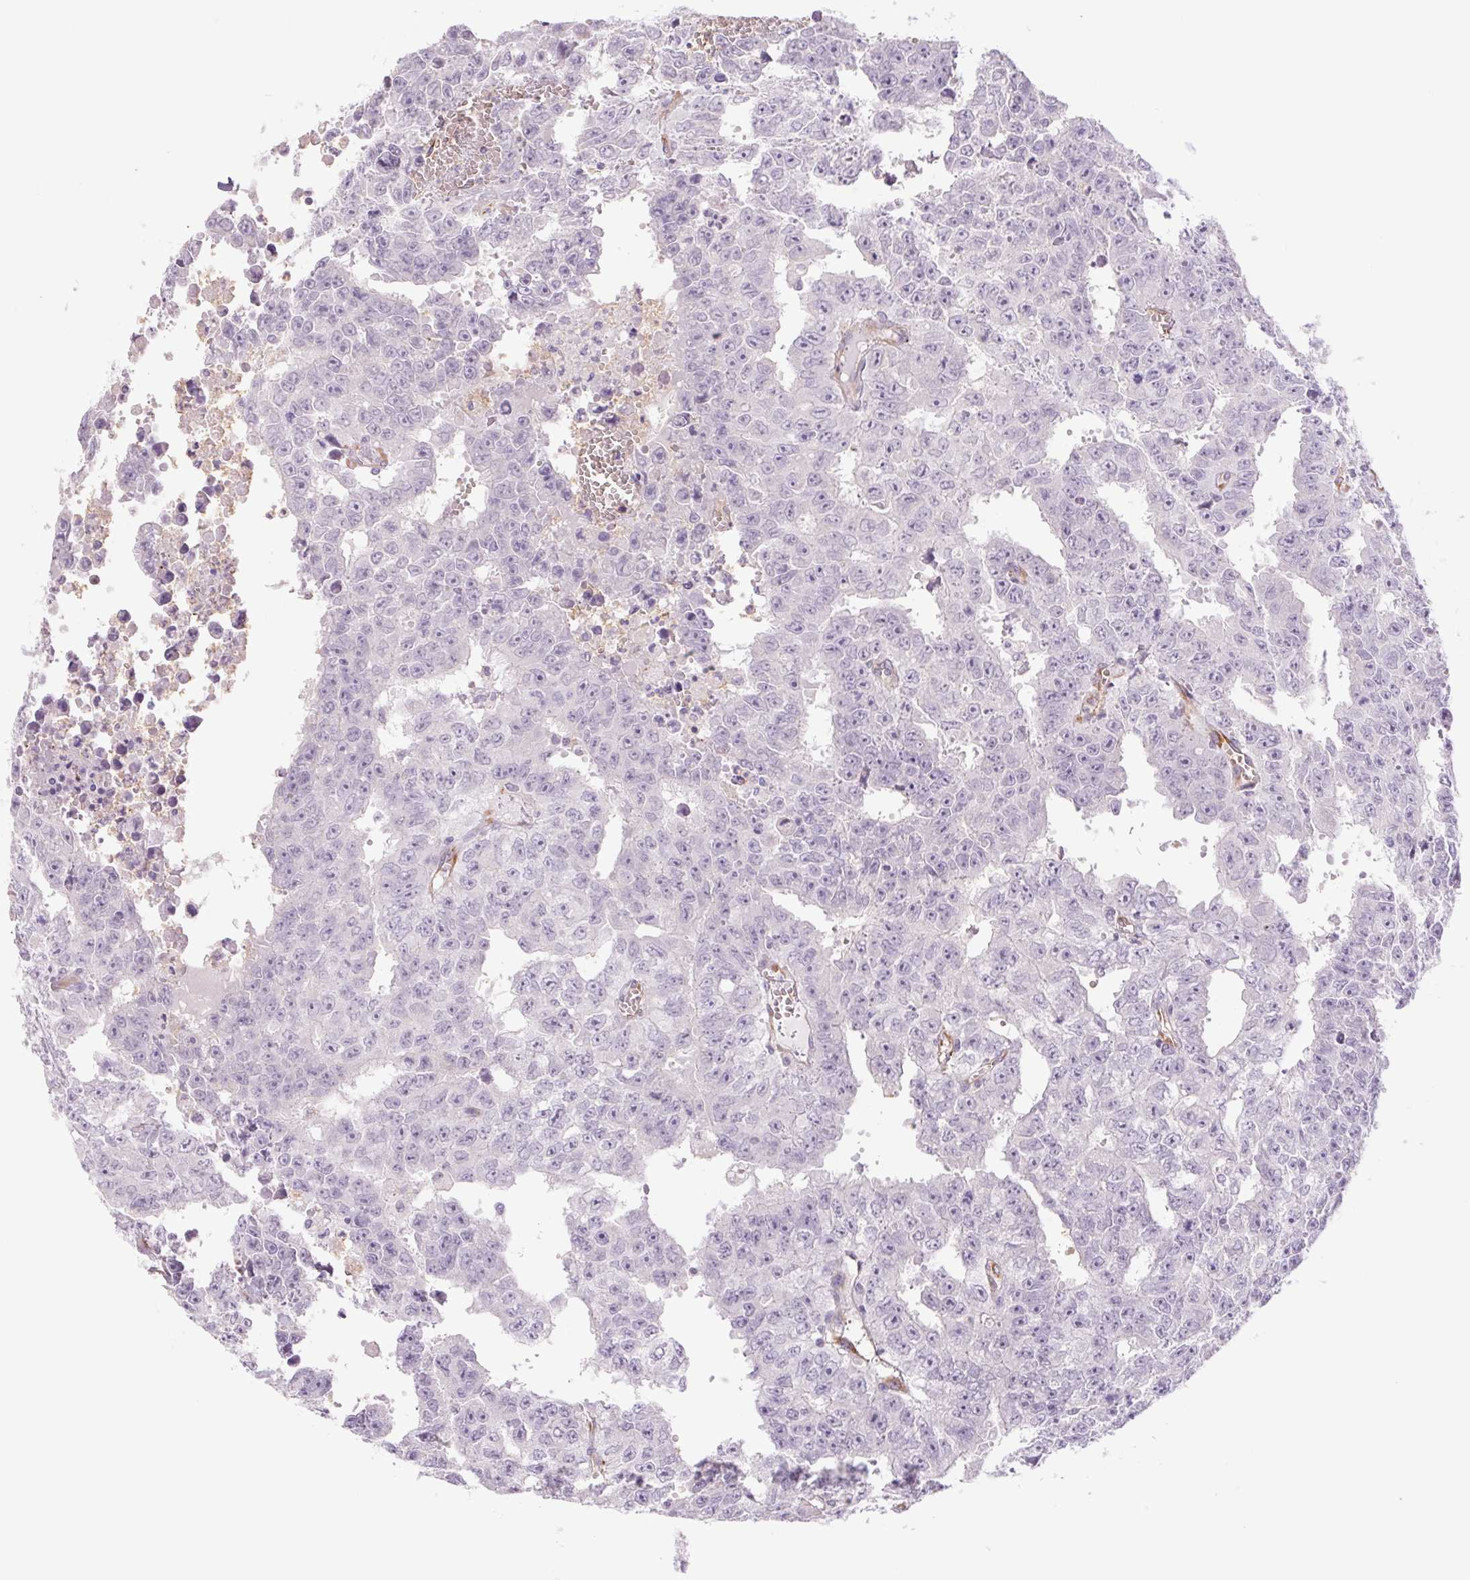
{"staining": {"intensity": "negative", "quantity": "none", "location": "none"}, "tissue": "testis cancer", "cell_type": "Tumor cells", "image_type": "cancer", "snomed": [{"axis": "morphology", "description": "Carcinoma, Embryonal, NOS"}, {"axis": "morphology", "description": "Teratoma, malignant, NOS"}, {"axis": "topography", "description": "Testis"}], "caption": "This is an immunohistochemistry histopathology image of human testis embryonal carcinoma. There is no expression in tumor cells.", "gene": "IGFL3", "patient": {"sex": "male", "age": 24}}